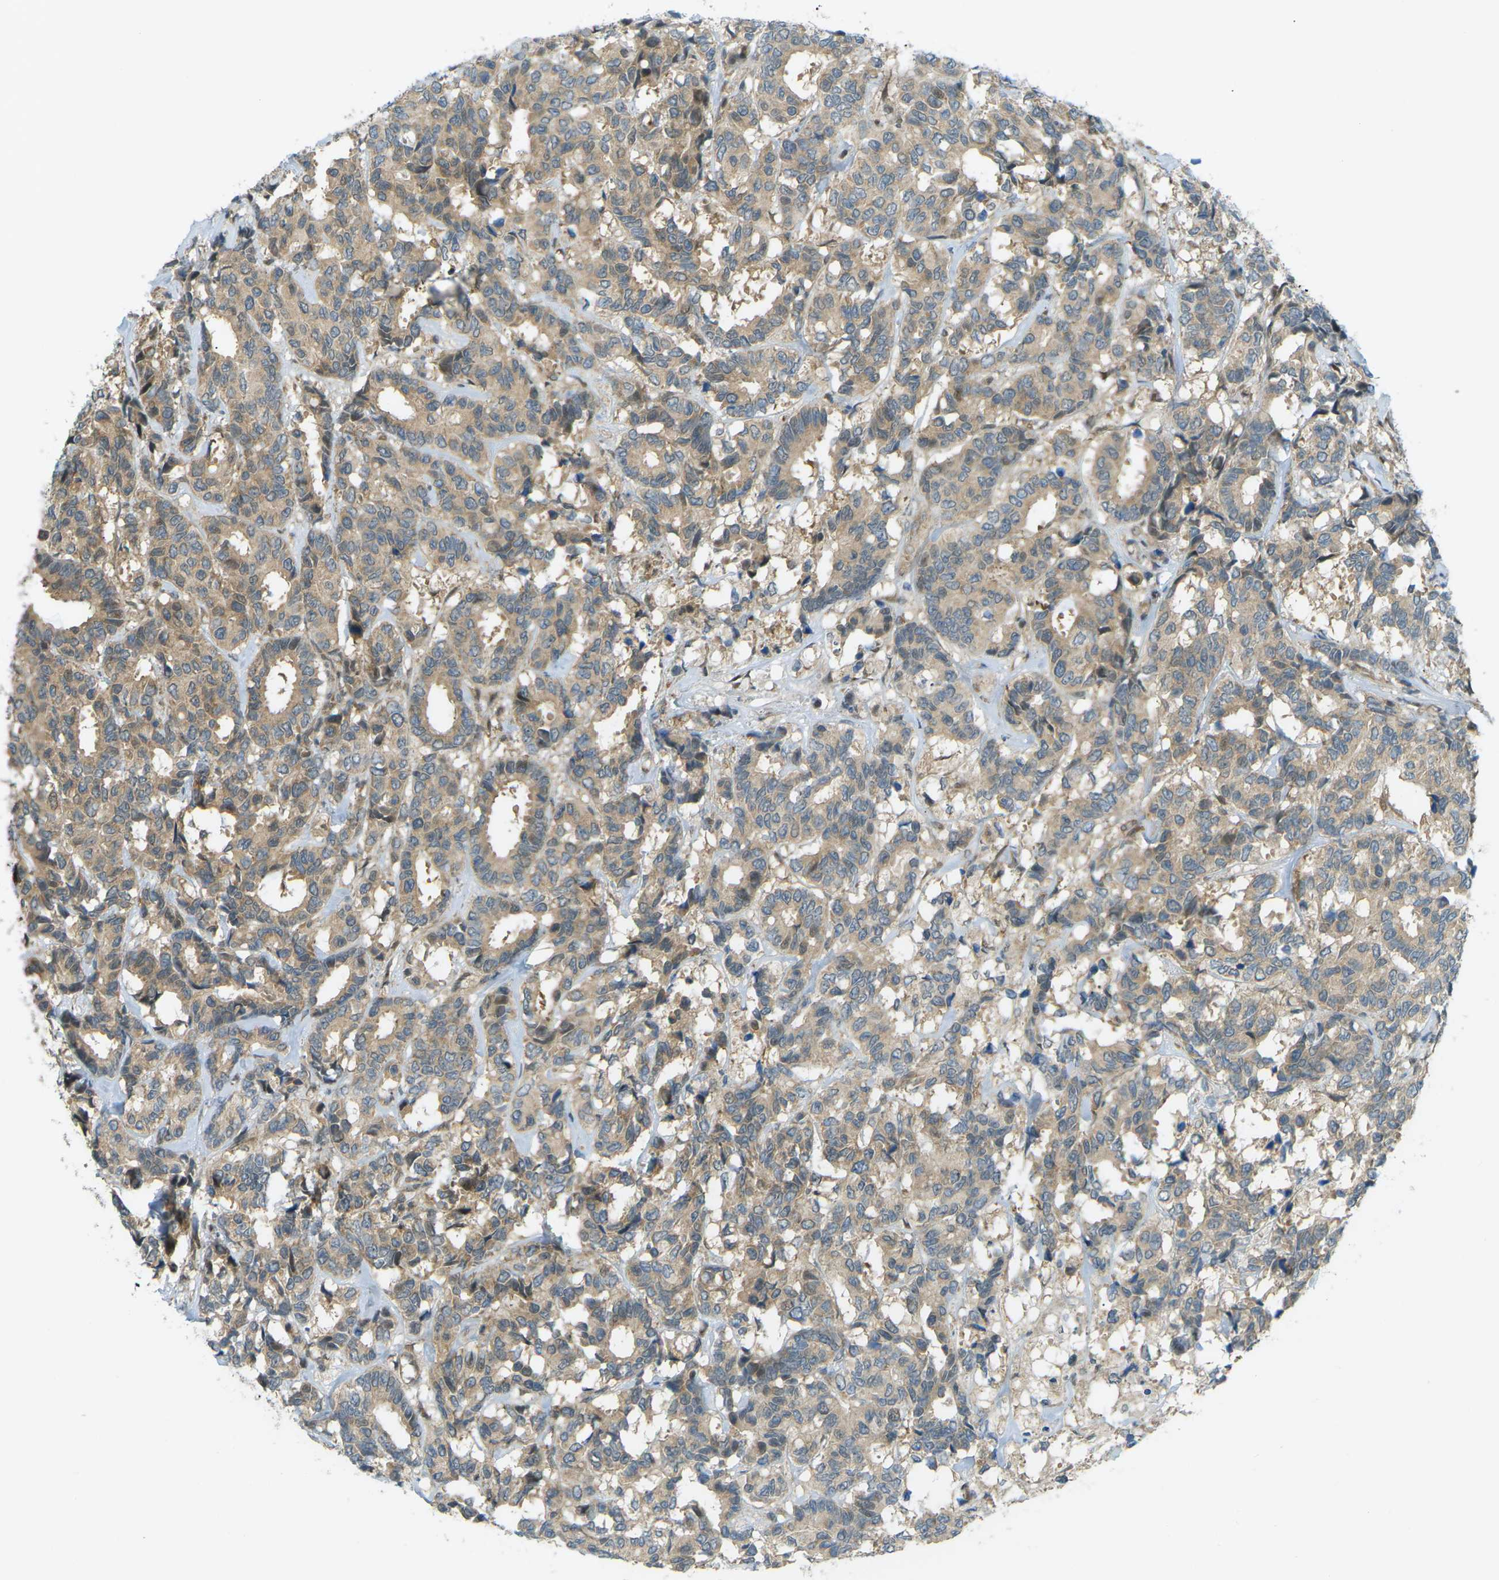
{"staining": {"intensity": "moderate", "quantity": ">75%", "location": "cytoplasmic/membranous"}, "tissue": "breast cancer", "cell_type": "Tumor cells", "image_type": "cancer", "snomed": [{"axis": "morphology", "description": "Duct carcinoma"}, {"axis": "topography", "description": "Breast"}], "caption": "DAB (3,3'-diaminobenzidine) immunohistochemical staining of breast intraductal carcinoma reveals moderate cytoplasmic/membranous protein expression in approximately >75% of tumor cells. The staining was performed using DAB, with brown indicating positive protein expression. Nuclei are stained blue with hematoxylin.", "gene": "CCDC186", "patient": {"sex": "female", "age": 87}}